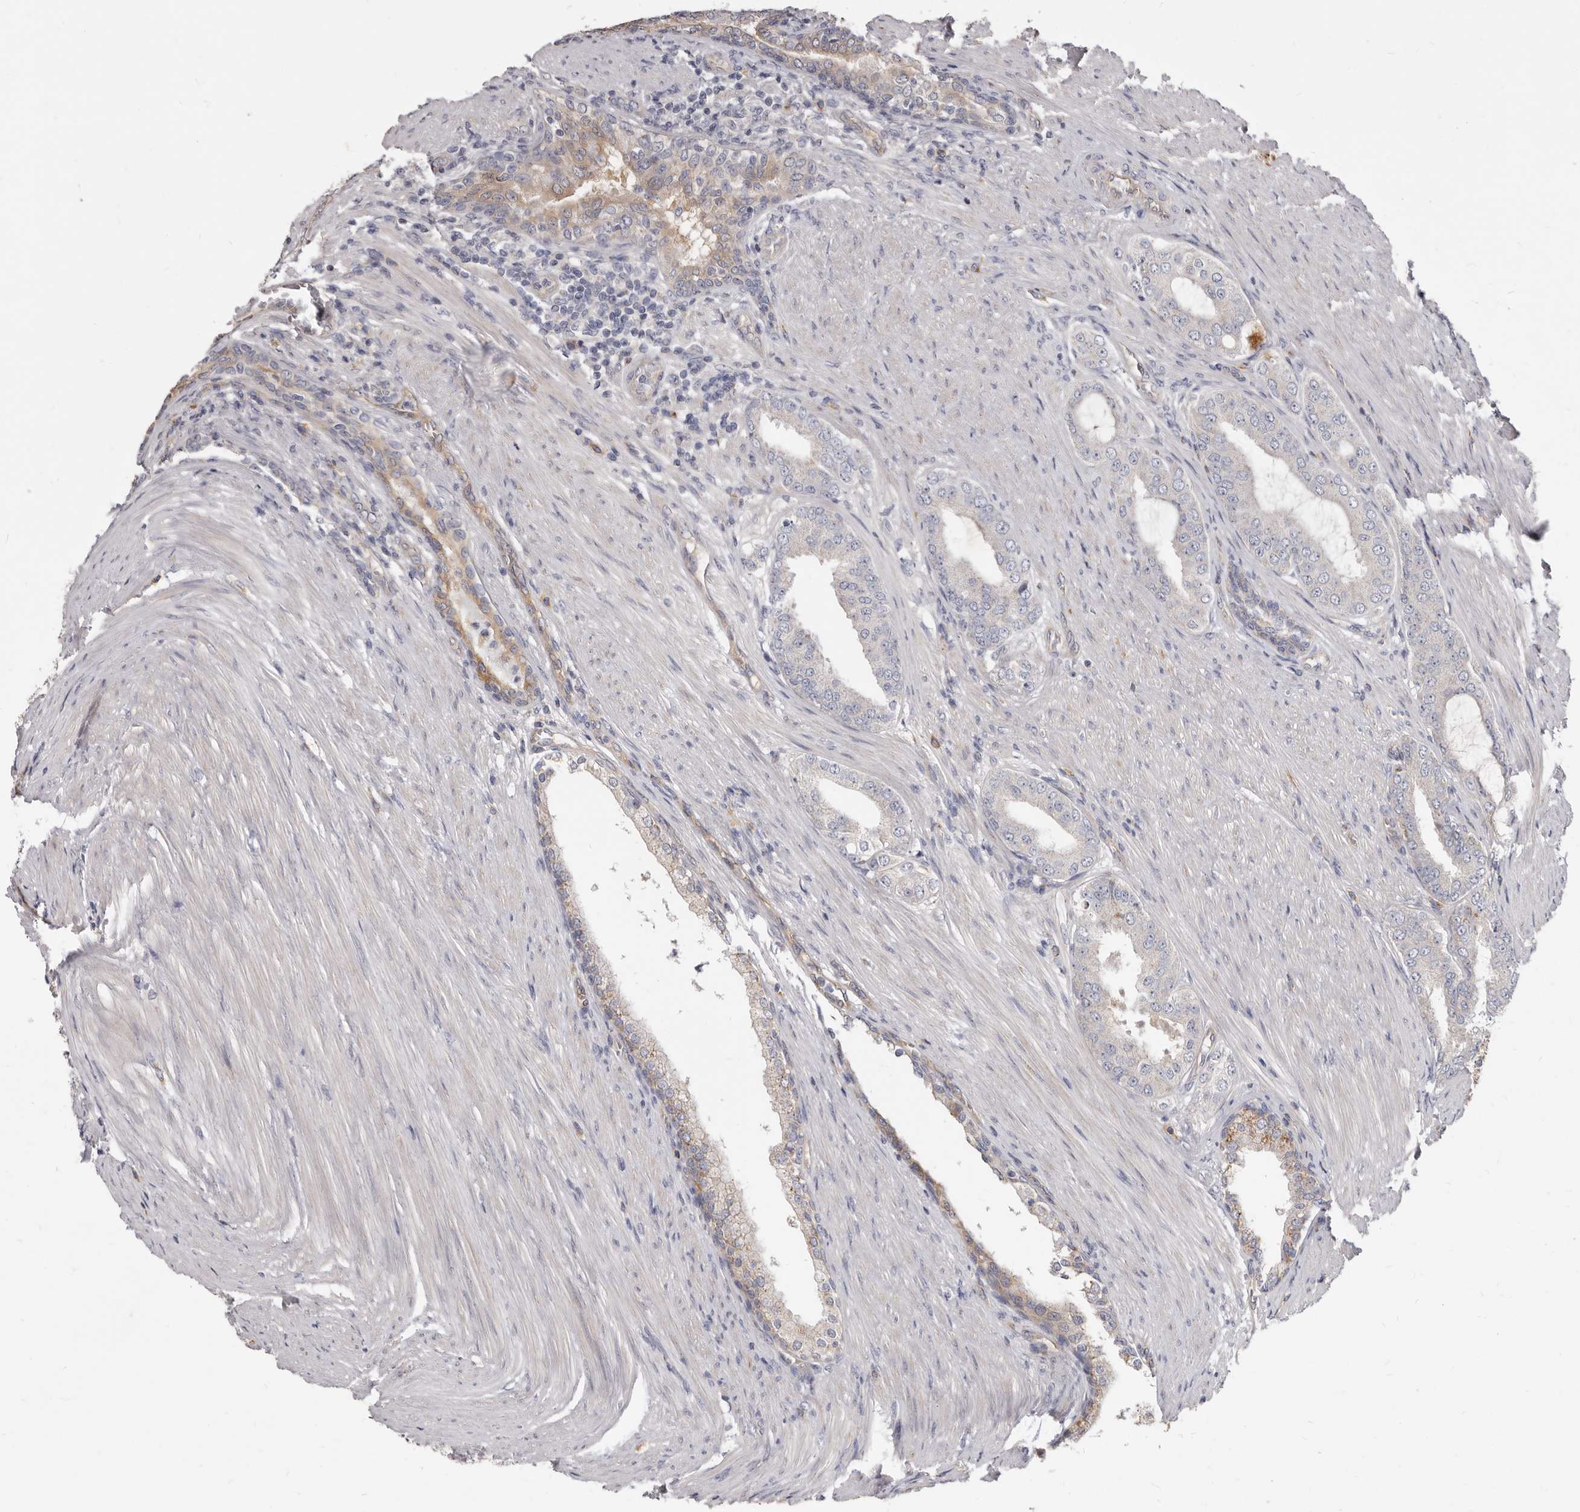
{"staining": {"intensity": "weak", "quantity": "25%-75%", "location": "cytoplasmic/membranous"}, "tissue": "prostate cancer", "cell_type": "Tumor cells", "image_type": "cancer", "snomed": [{"axis": "morphology", "description": "Adenocarcinoma, High grade"}, {"axis": "topography", "description": "Prostate"}], "caption": "Protein staining by immunohistochemistry (IHC) reveals weak cytoplasmic/membranous positivity in about 25%-75% of tumor cells in prostate cancer (high-grade adenocarcinoma). (Stains: DAB in brown, nuclei in blue, Microscopy: brightfield microscopy at high magnification).", "gene": "FMO2", "patient": {"sex": "male", "age": 60}}